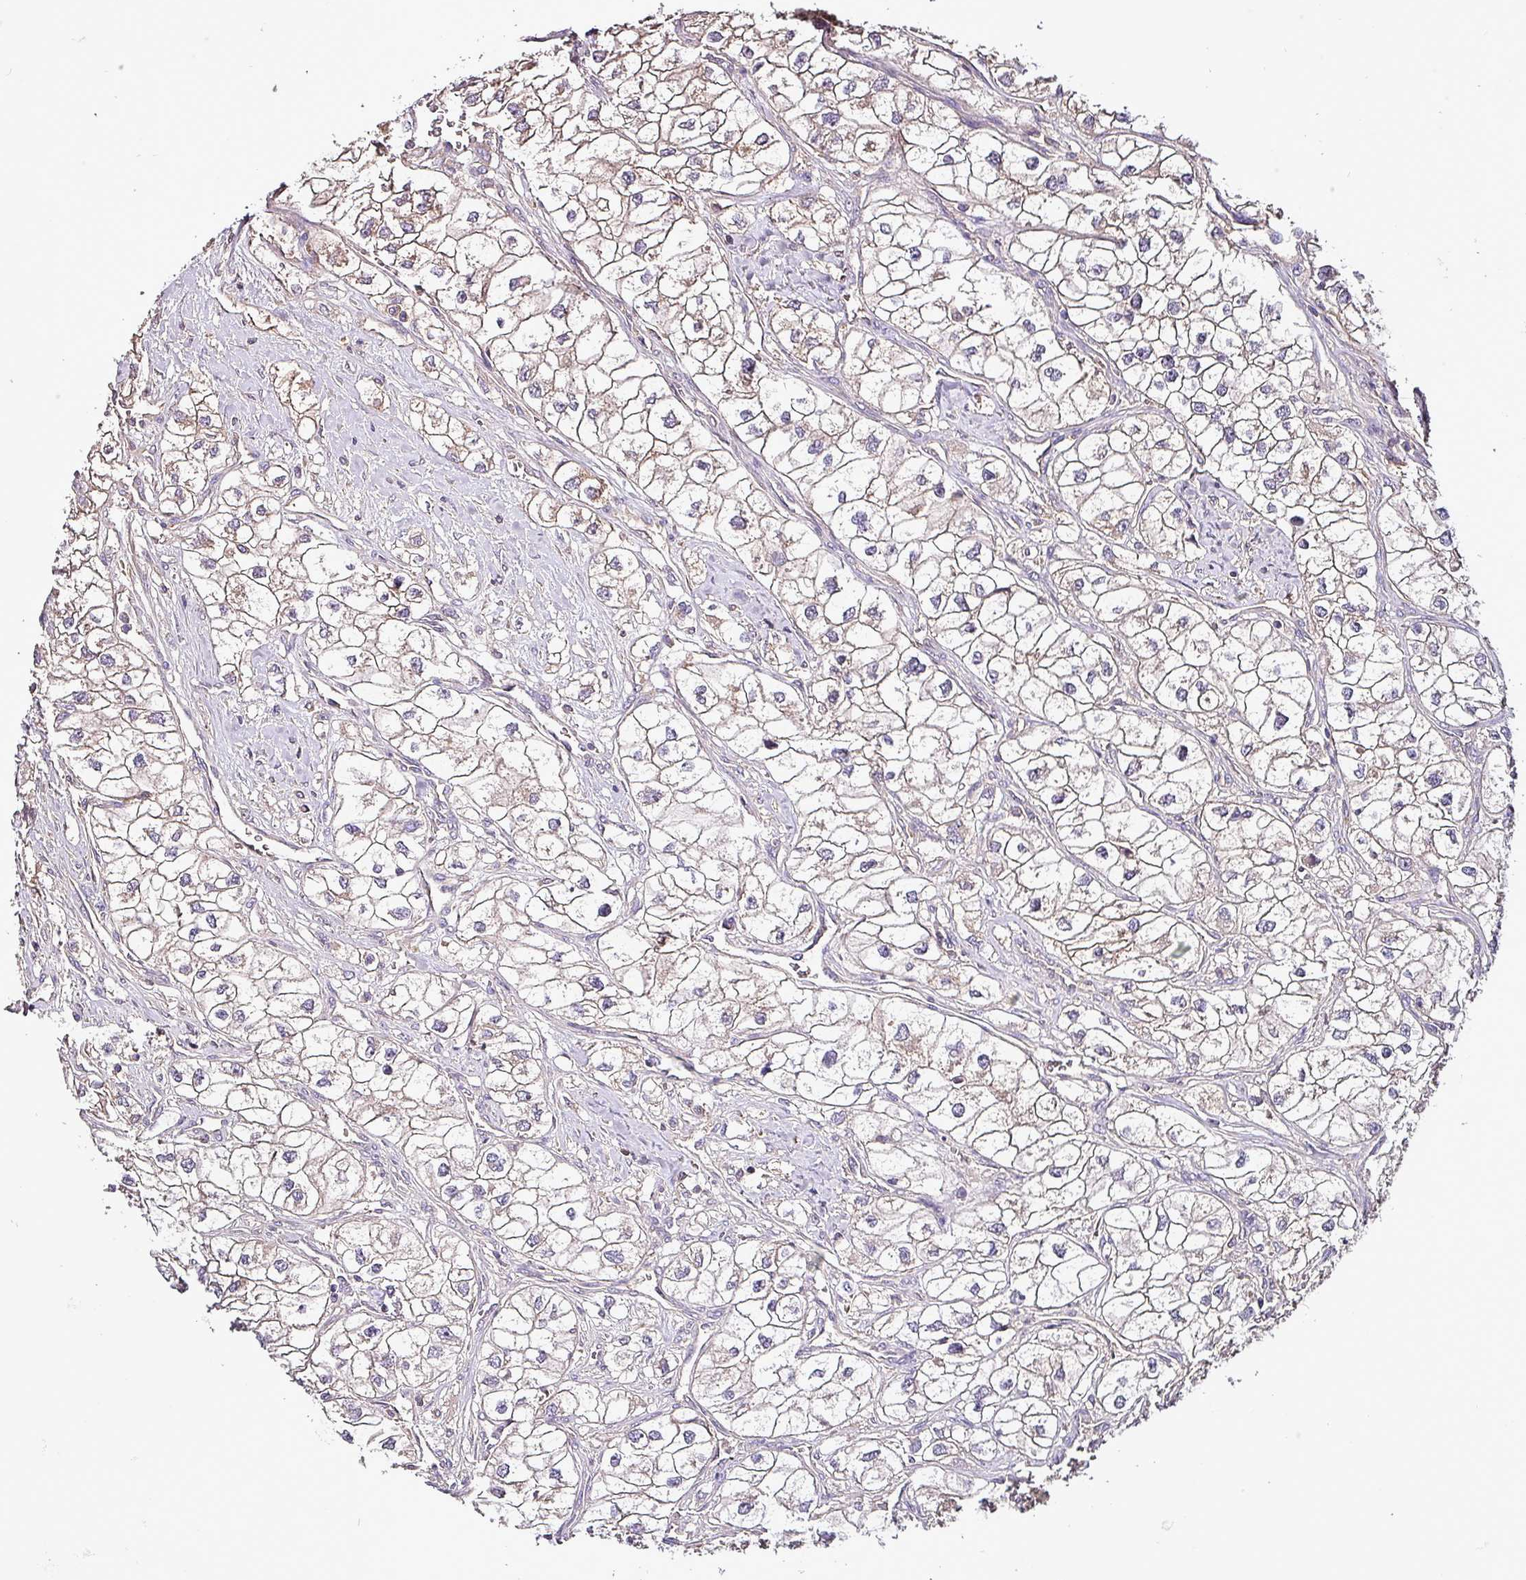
{"staining": {"intensity": "weak", "quantity": "25%-75%", "location": "cytoplasmic/membranous"}, "tissue": "renal cancer", "cell_type": "Tumor cells", "image_type": "cancer", "snomed": [{"axis": "morphology", "description": "Adenocarcinoma, NOS"}, {"axis": "topography", "description": "Kidney"}], "caption": "Weak cytoplasmic/membranous protein expression is appreciated in about 25%-75% of tumor cells in renal cancer.", "gene": "PAFAH1B2", "patient": {"sex": "male", "age": 59}}